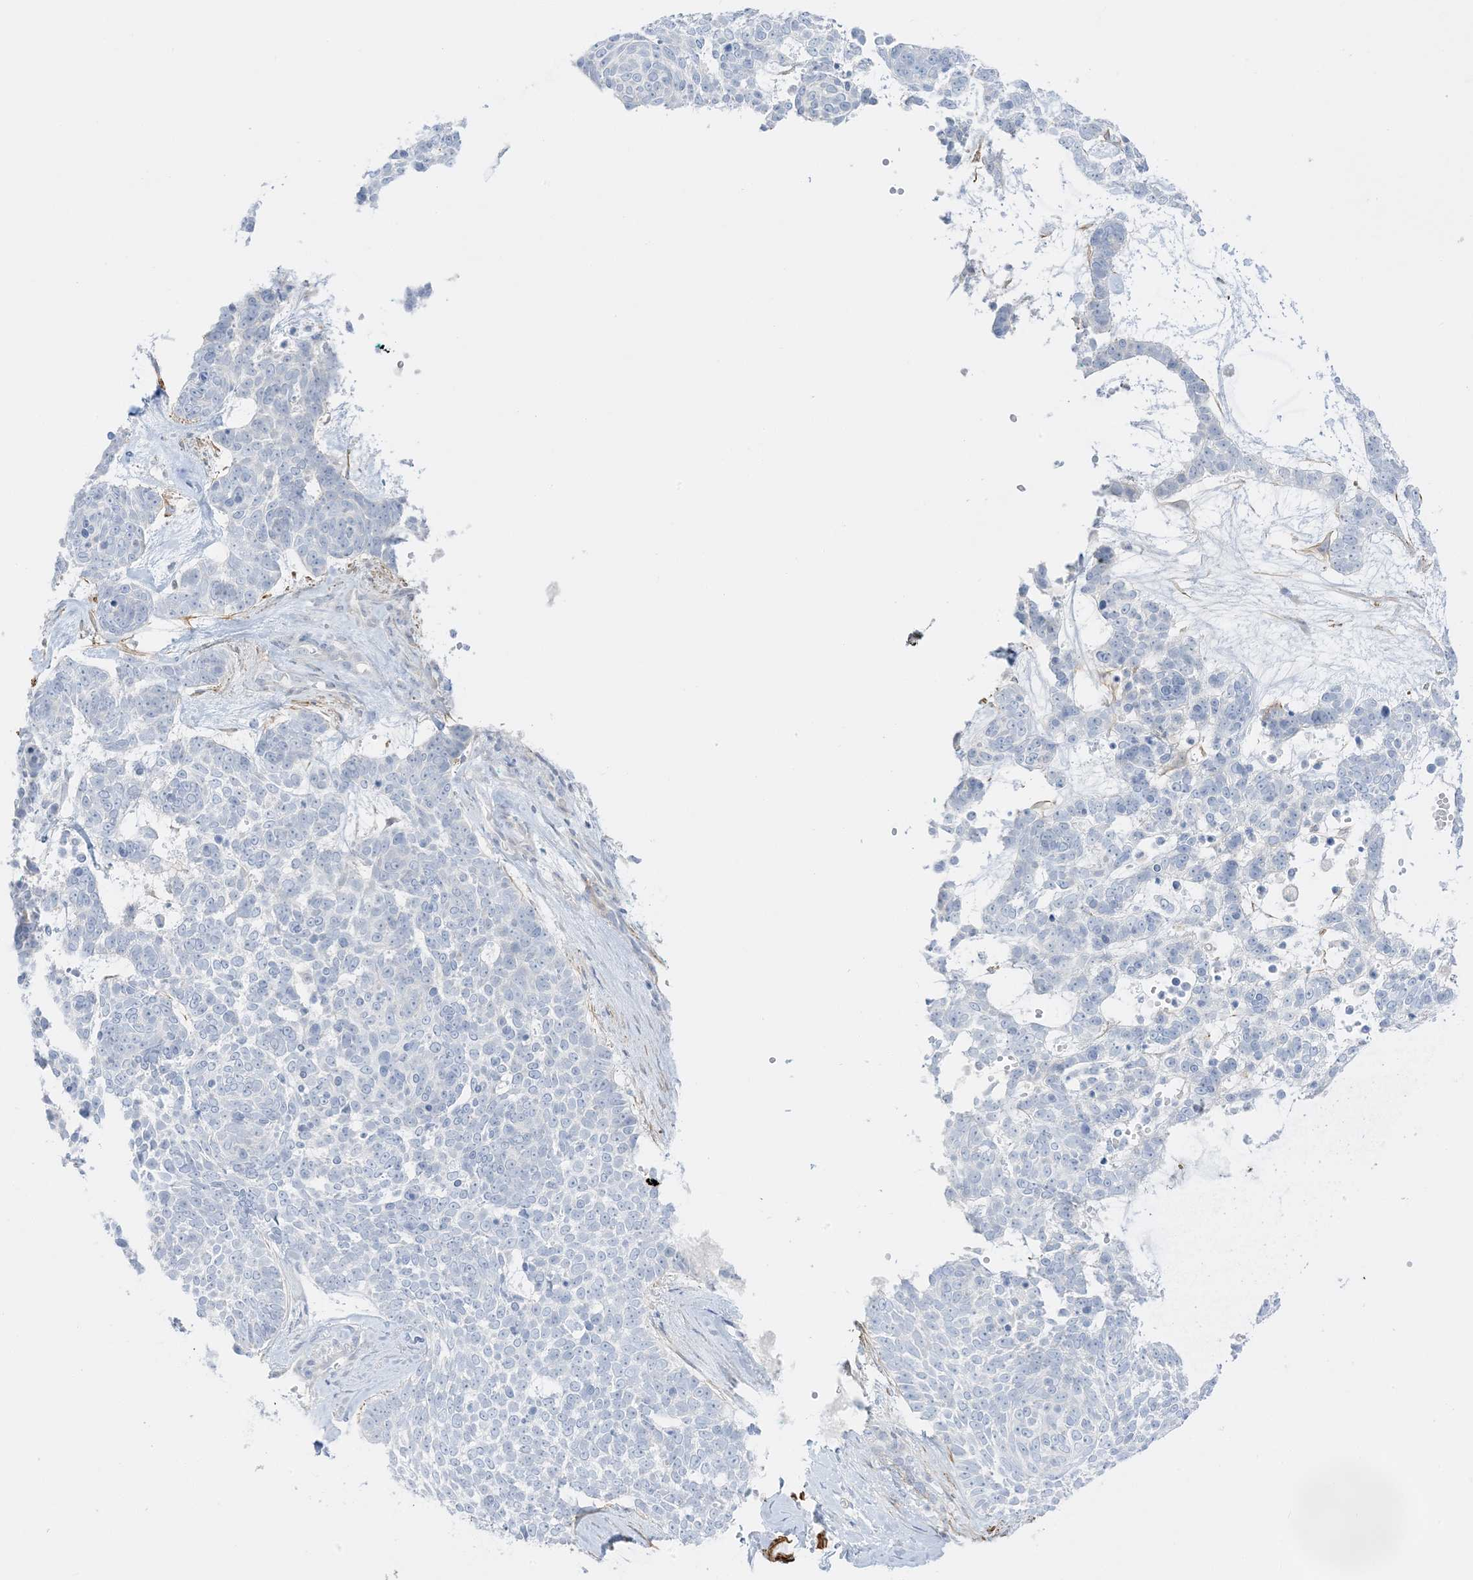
{"staining": {"intensity": "negative", "quantity": "none", "location": "none"}, "tissue": "skin cancer", "cell_type": "Tumor cells", "image_type": "cancer", "snomed": [{"axis": "morphology", "description": "Basal cell carcinoma"}, {"axis": "topography", "description": "Skin"}], "caption": "IHC histopathology image of neoplastic tissue: skin basal cell carcinoma stained with DAB displays no significant protein staining in tumor cells. (DAB (3,3'-diaminobenzidine) immunohistochemistry with hematoxylin counter stain).", "gene": "SLC22A13", "patient": {"sex": "female", "age": 81}}